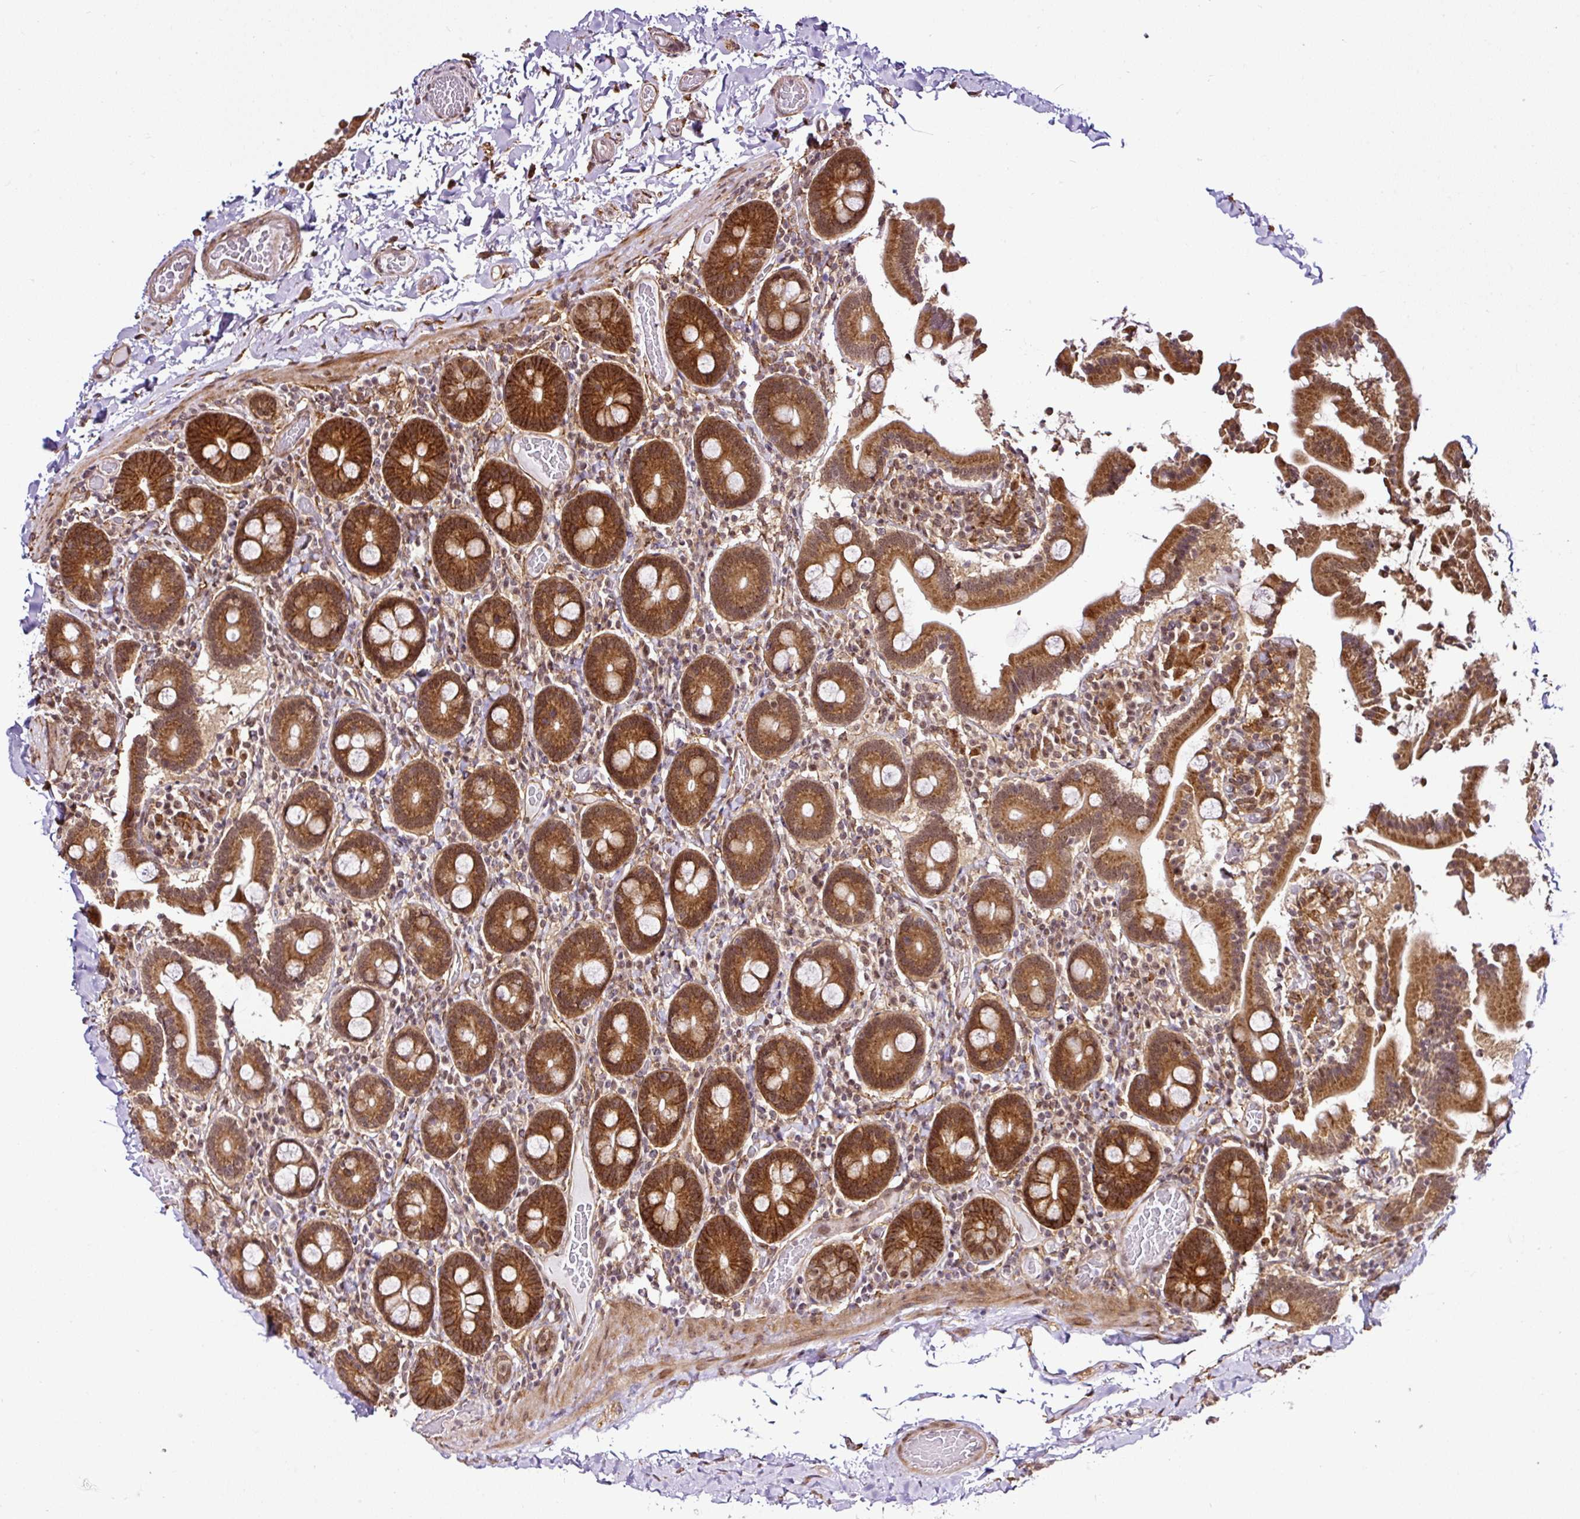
{"staining": {"intensity": "strong", "quantity": ">75%", "location": "cytoplasmic/membranous,nuclear"}, "tissue": "duodenum", "cell_type": "Glandular cells", "image_type": "normal", "snomed": [{"axis": "morphology", "description": "Normal tissue, NOS"}, {"axis": "topography", "description": "Duodenum"}], "caption": "Approximately >75% of glandular cells in normal duodenum reveal strong cytoplasmic/membranous,nuclear protein positivity as visualized by brown immunohistochemical staining.", "gene": "FAM153A", "patient": {"sex": "male", "age": 55}}